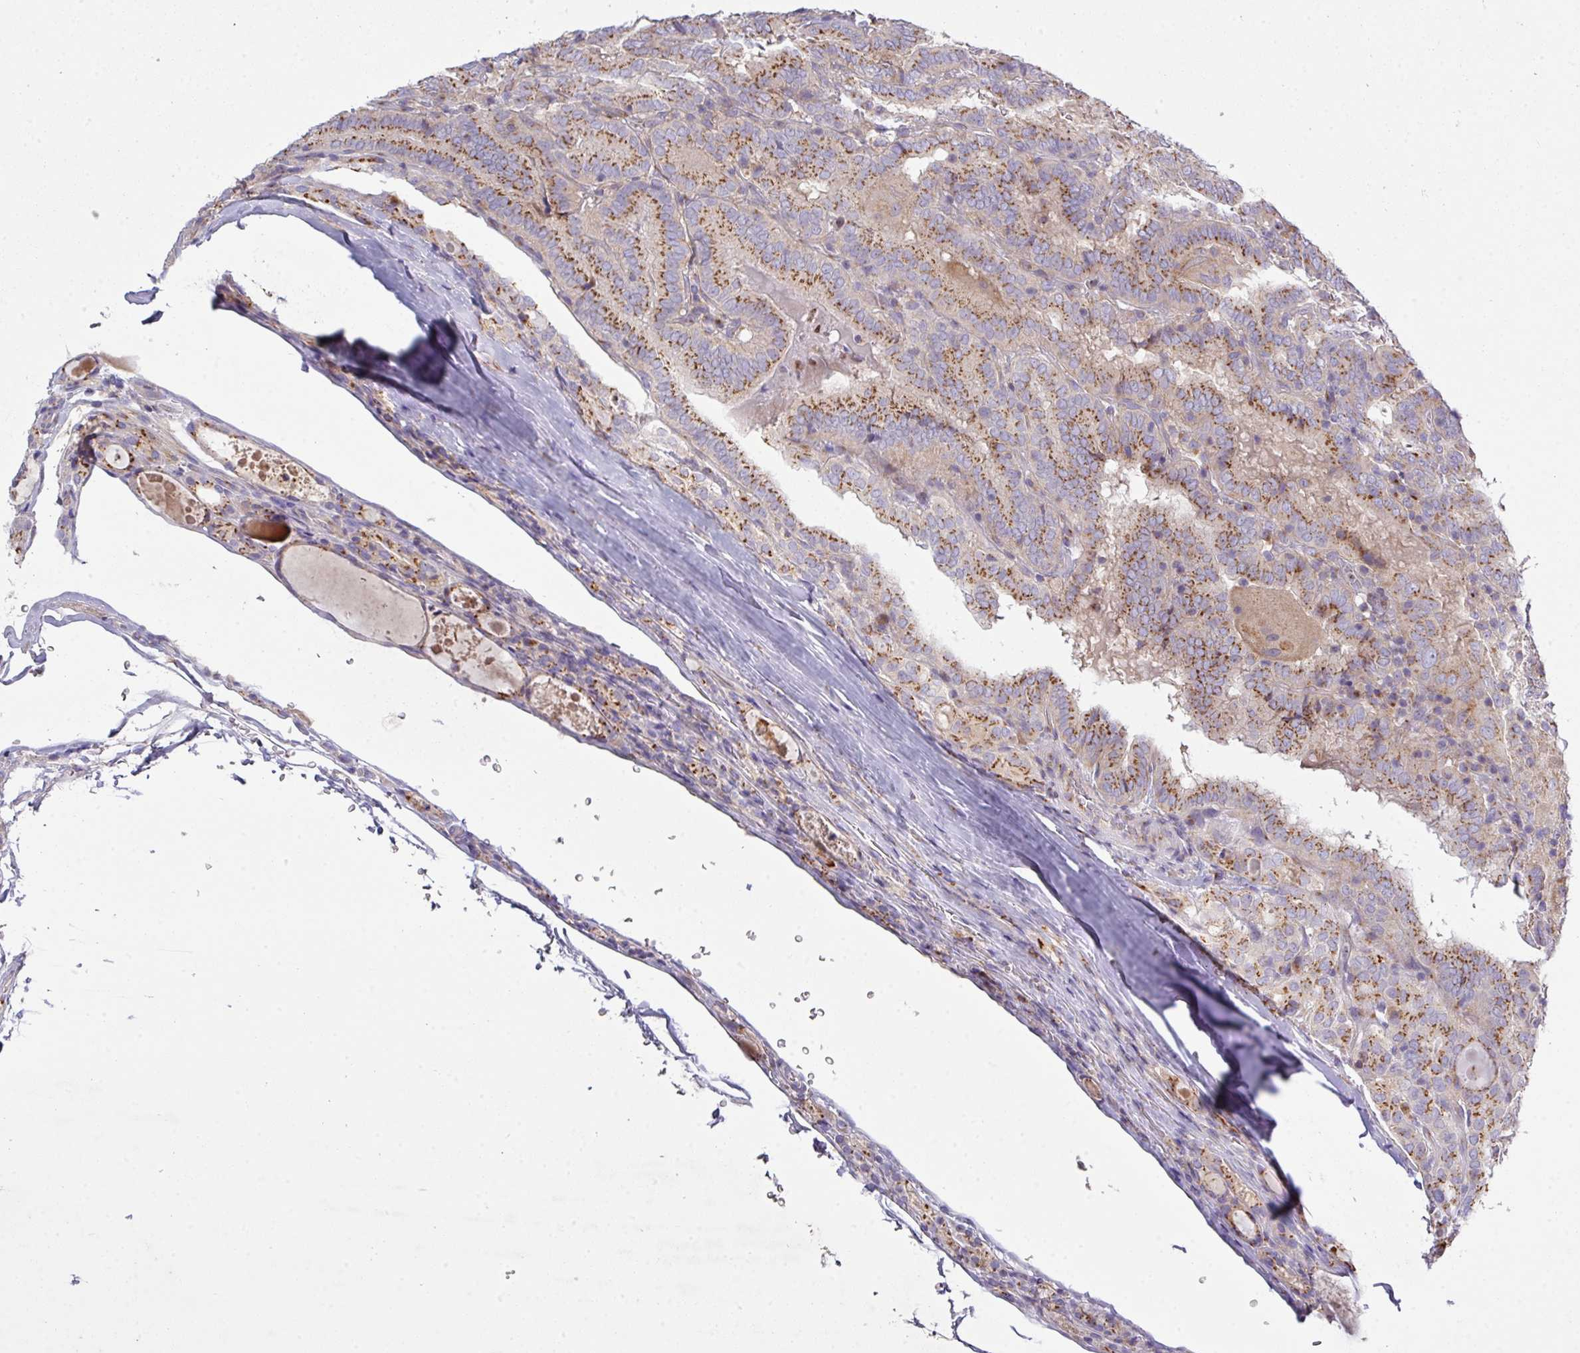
{"staining": {"intensity": "moderate", "quantity": "25%-75%", "location": "cytoplasmic/membranous"}, "tissue": "thyroid cancer", "cell_type": "Tumor cells", "image_type": "cancer", "snomed": [{"axis": "morphology", "description": "Papillary adenocarcinoma, NOS"}, {"axis": "topography", "description": "Thyroid gland"}], "caption": "The immunohistochemical stain highlights moderate cytoplasmic/membranous positivity in tumor cells of thyroid papillary adenocarcinoma tissue.", "gene": "VTI1A", "patient": {"sex": "female", "age": 72}}